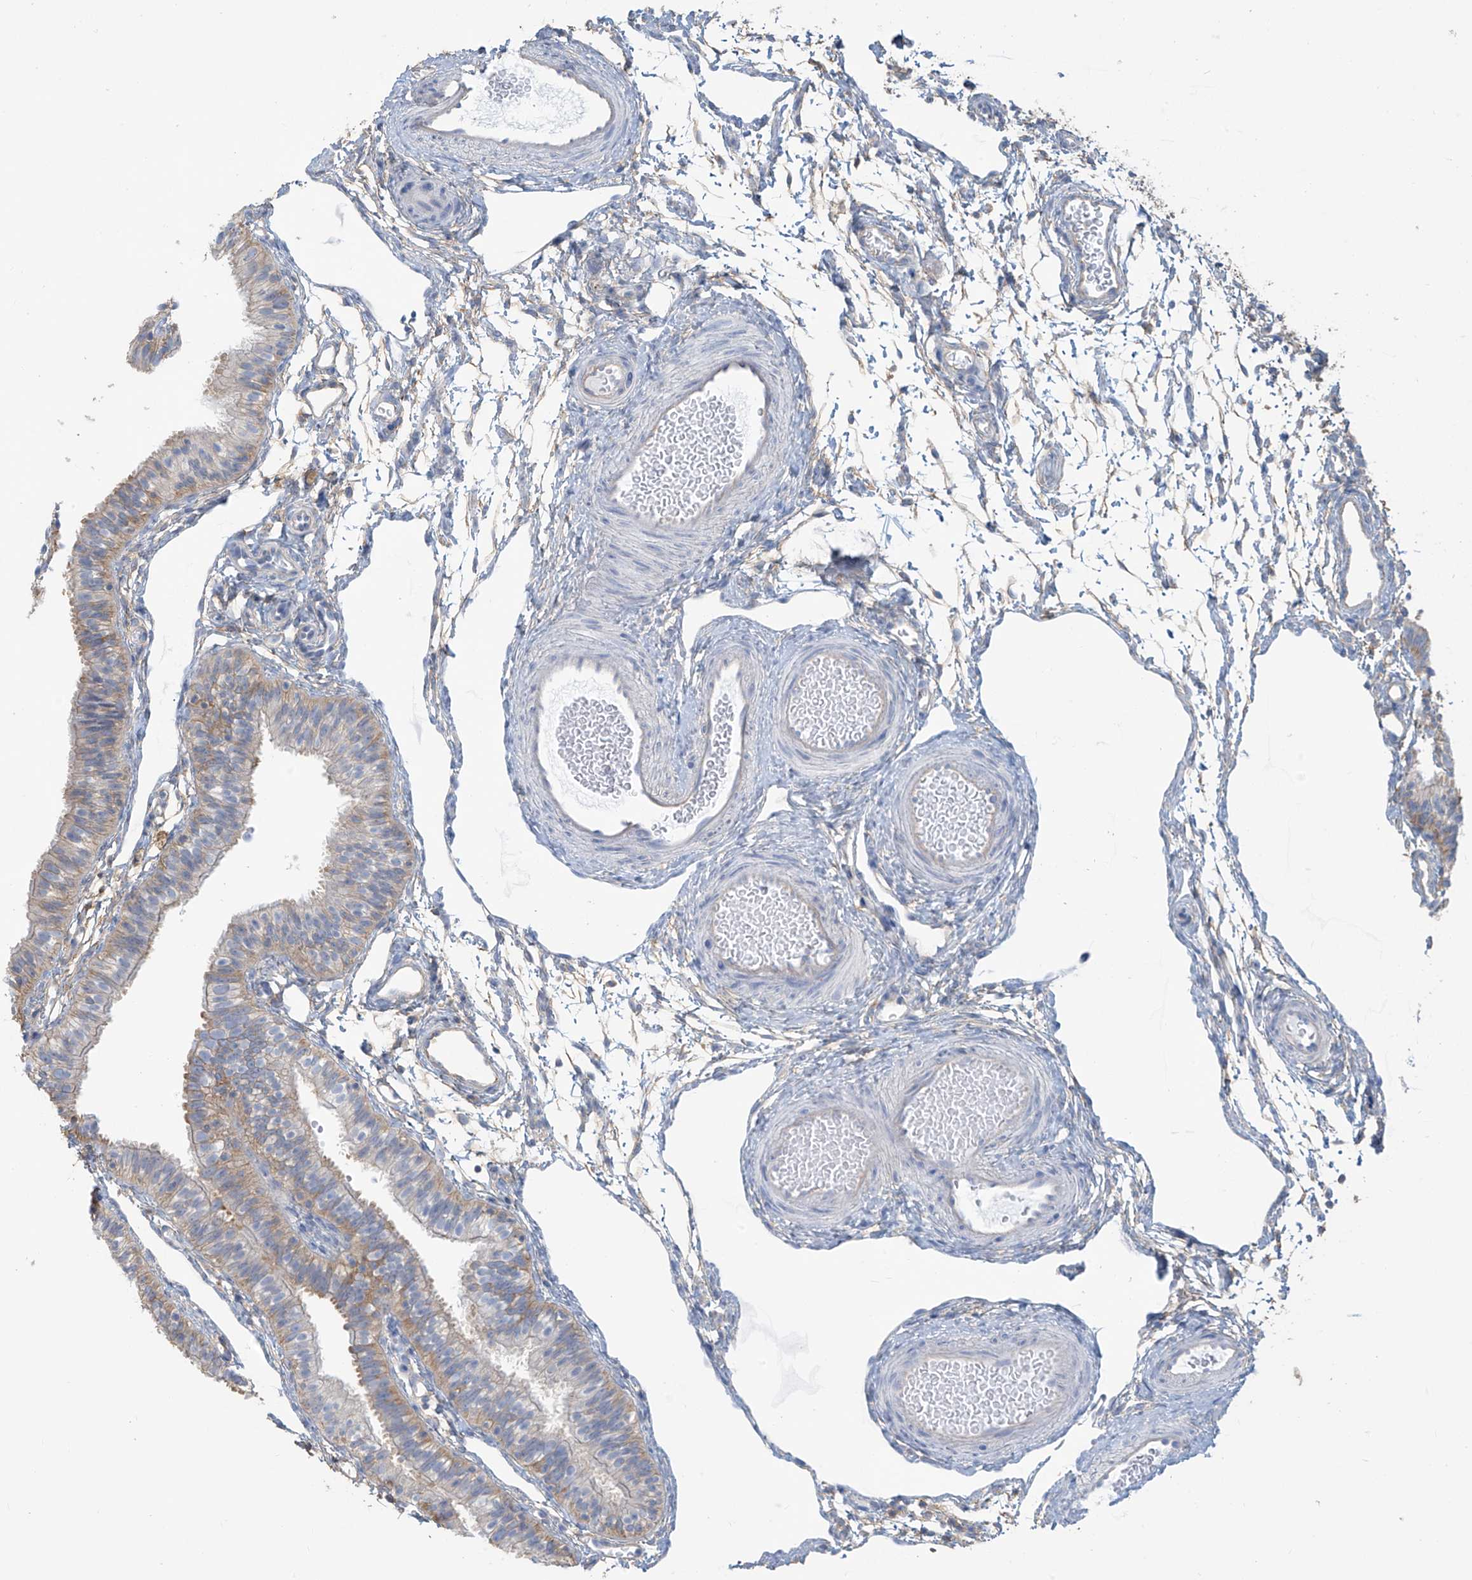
{"staining": {"intensity": "moderate", "quantity": ">75%", "location": "cytoplasmic/membranous"}, "tissue": "fallopian tube", "cell_type": "Glandular cells", "image_type": "normal", "snomed": [{"axis": "morphology", "description": "Normal tissue, NOS"}, {"axis": "topography", "description": "Fallopian tube"}], "caption": "This image displays benign fallopian tube stained with IHC to label a protein in brown. The cytoplasmic/membranous of glandular cells show moderate positivity for the protein. Nuclei are counter-stained blue.", "gene": "ZNF846", "patient": {"sex": "female", "age": 35}}